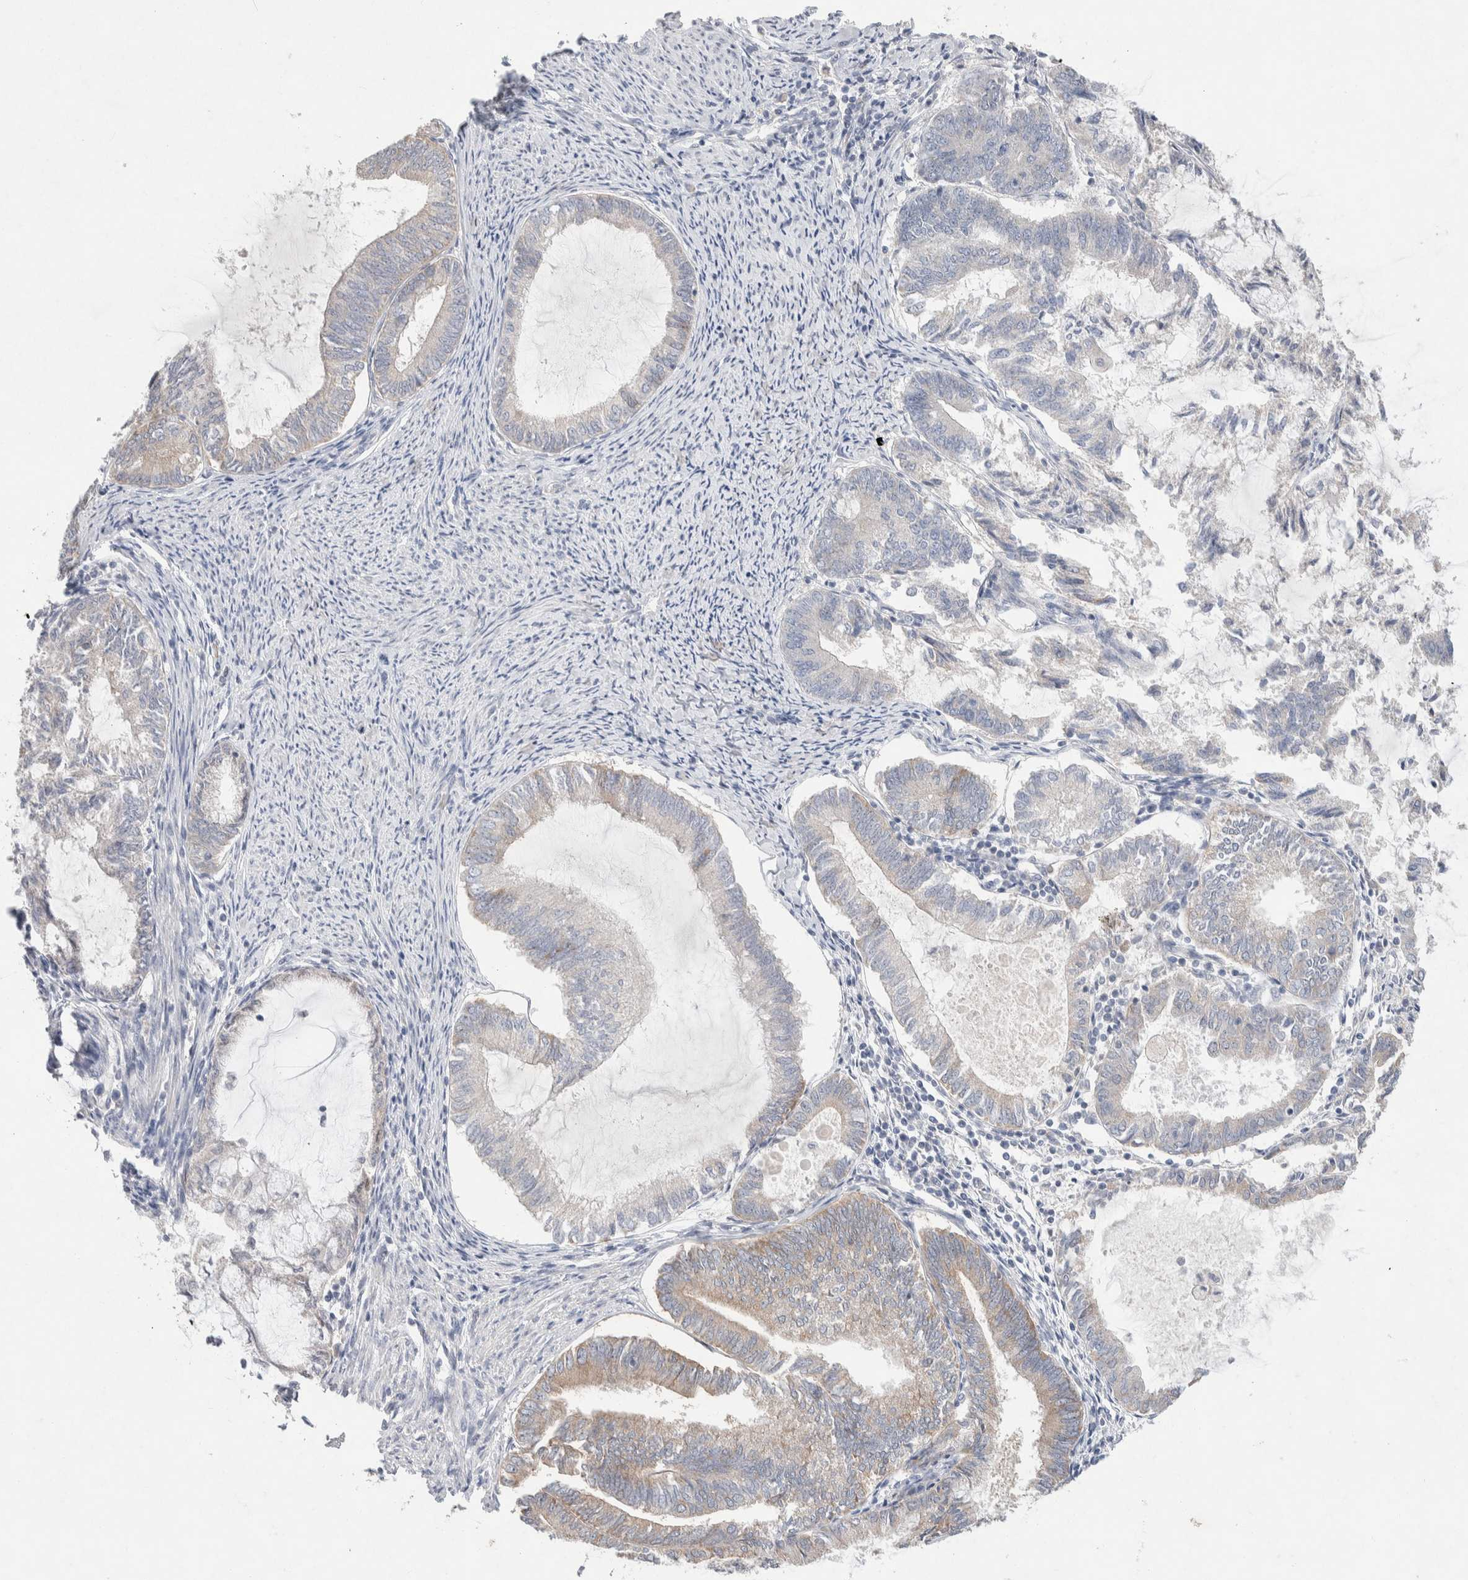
{"staining": {"intensity": "weak", "quantity": "<25%", "location": "cytoplasmic/membranous"}, "tissue": "endometrial cancer", "cell_type": "Tumor cells", "image_type": "cancer", "snomed": [{"axis": "morphology", "description": "Adenocarcinoma, NOS"}, {"axis": "topography", "description": "Endometrium"}], "caption": "DAB immunohistochemical staining of human endometrial cancer (adenocarcinoma) demonstrates no significant staining in tumor cells. (DAB IHC, high magnification).", "gene": "CMTM4", "patient": {"sex": "female", "age": 86}}